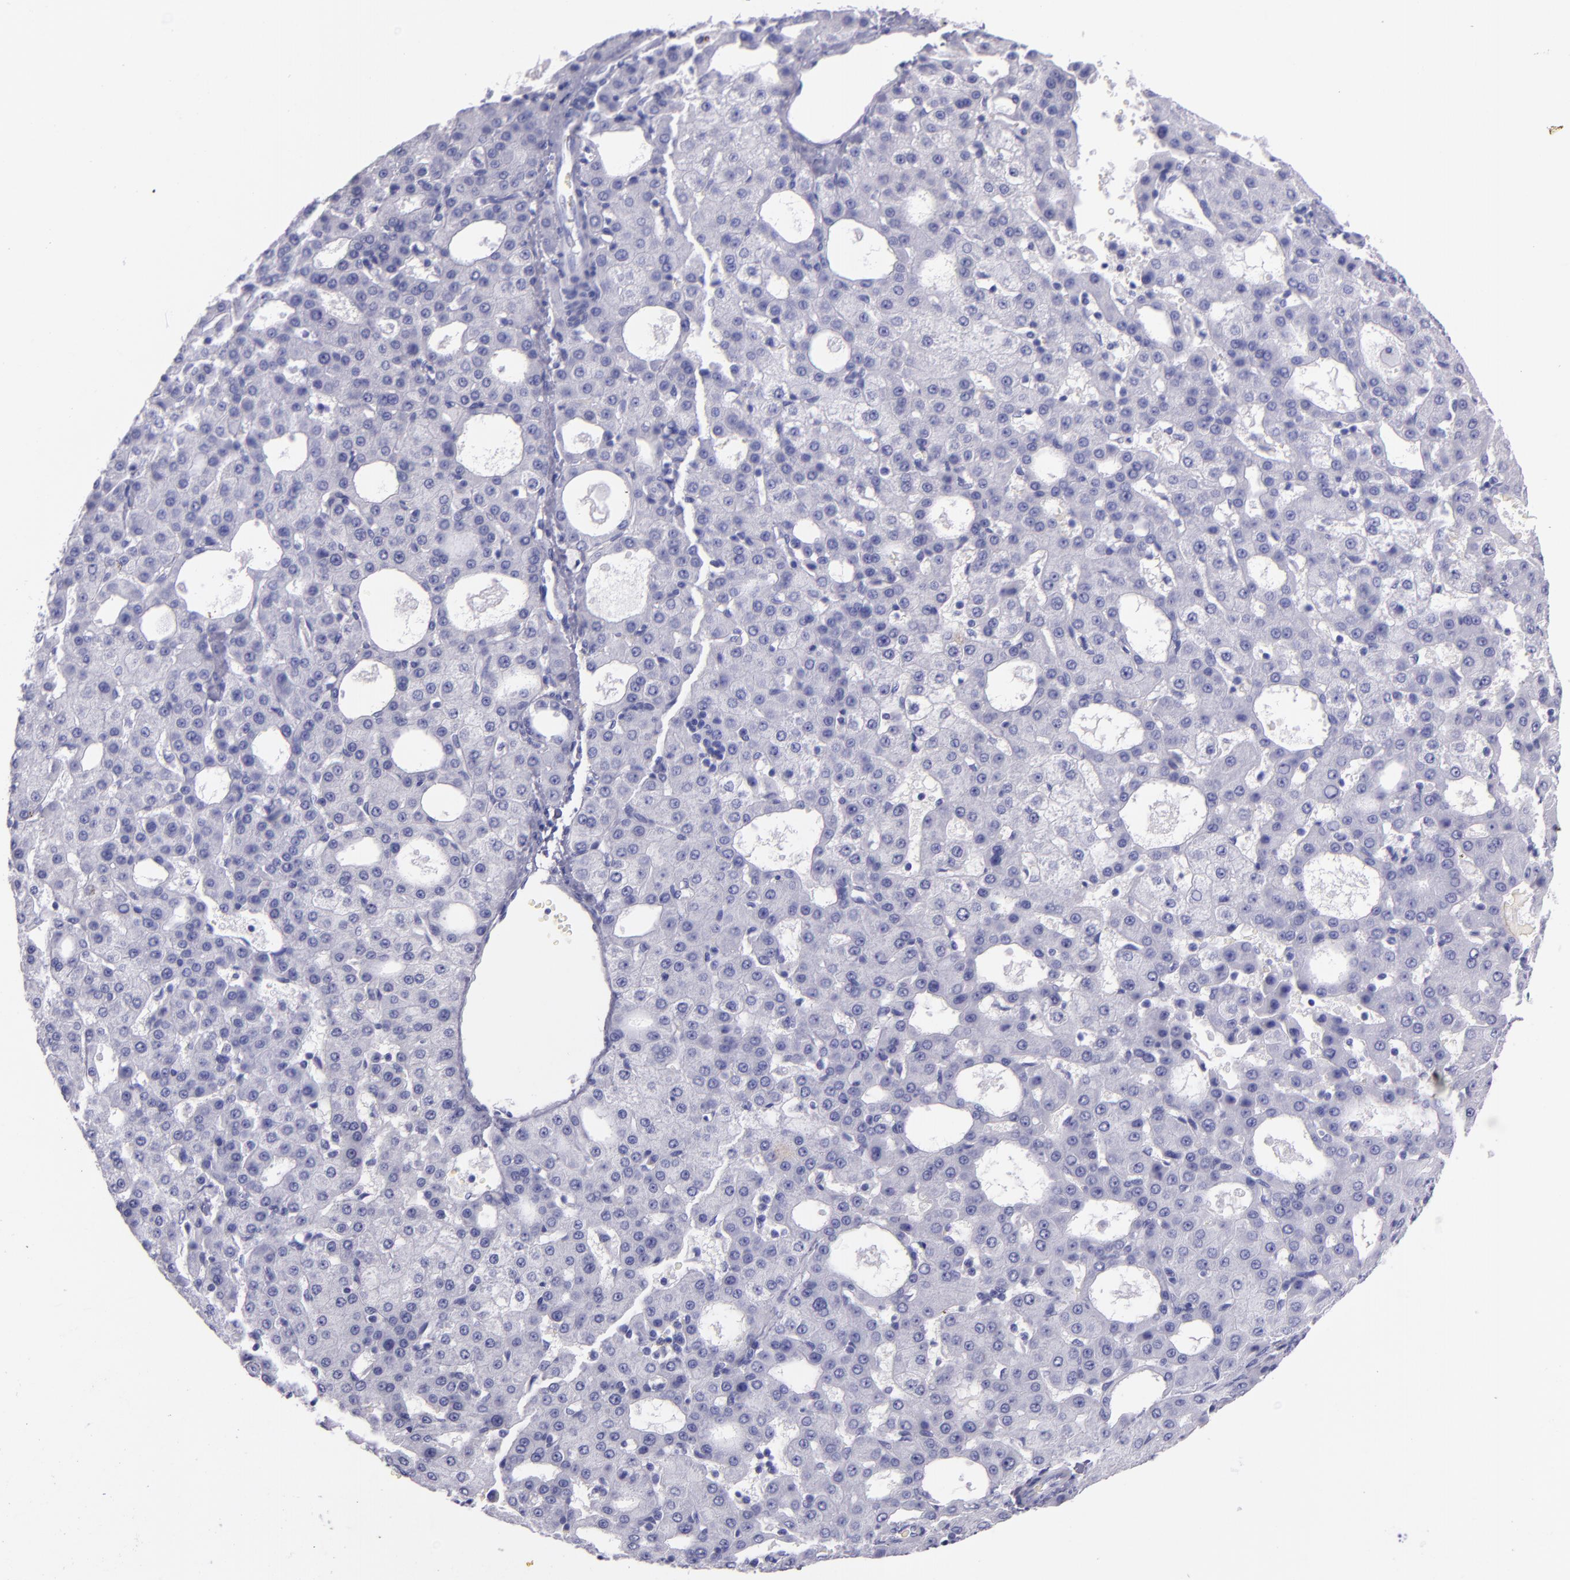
{"staining": {"intensity": "negative", "quantity": "none", "location": "none"}, "tissue": "liver cancer", "cell_type": "Tumor cells", "image_type": "cancer", "snomed": [{"axis": "morphology", "description": "Carcinoma, Hepatocellular, NOS"}, {"axis": "topography", "description": "Liver"}], "caption": "An image of human liver cancer is negative for staining in tumor cells. (DAB immunohistochemistry with hematoxylin counter stain).", "gene": "SFTPA2", "patient": {"sex": "male", "age": 47}}